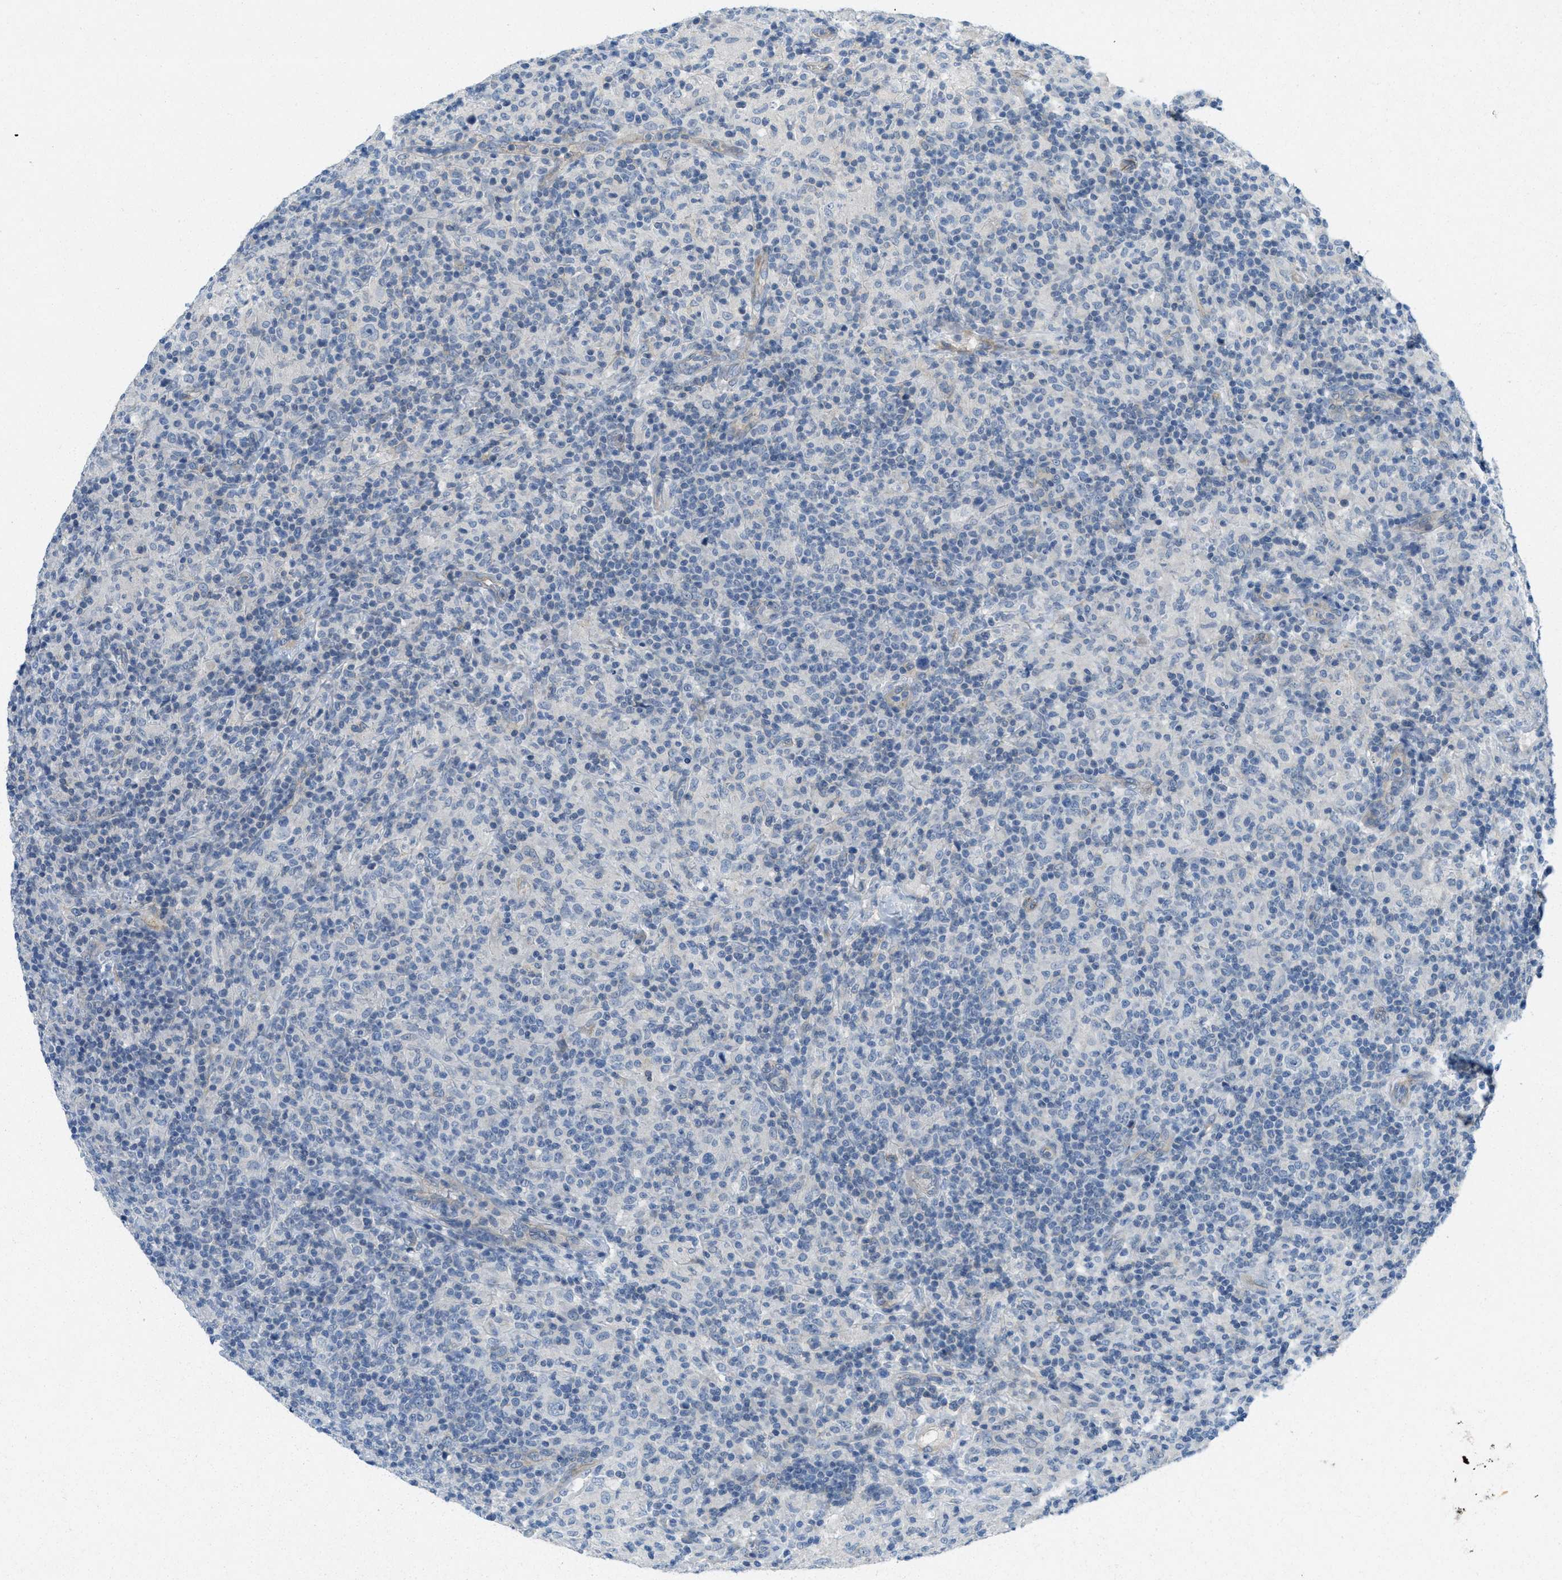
{"staining": {"intensity": "negative", "quantity": "none", "location": "none"}, "tissue": "lymphoma", "cell_type": "Tumor cells", "image_type": "cancer", "snomed": [{"axis": "morphology", "description": "Hodgkin's disease, NOS"}, {"axis": "topography", "description": "Lymph node"}], "caption": "Protein analysis of Hodgkin's disease exhibits no significant positivity in tumor cells.", "gene": "ZFYVE9", "patient": {"sex": "male", "age": 70}}